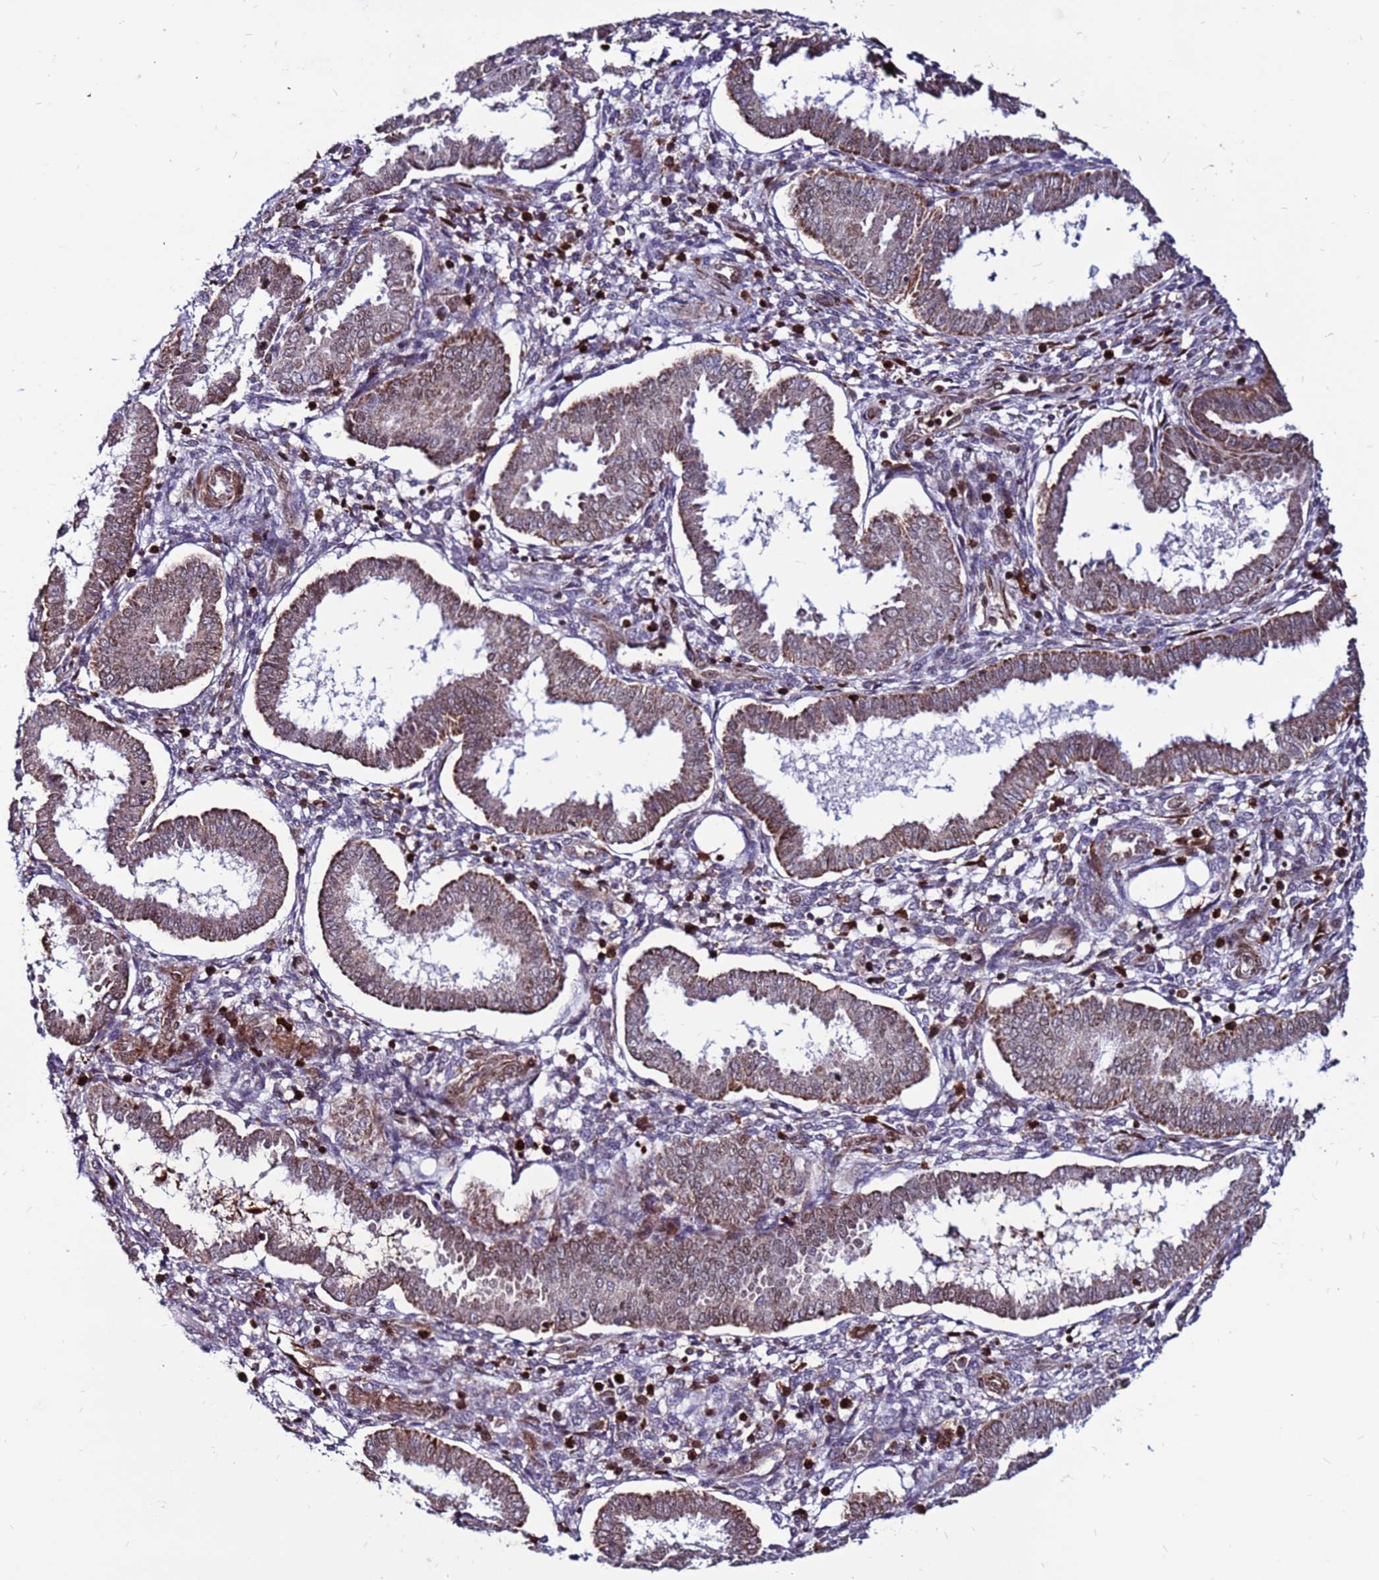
{"staining": {"intensity": "negative", "quantity": "none", "location": "none"}, "tissue": "endometrium", "cell_type": "Cells in endometrial stroma", "image_type": "normal", "snomed": [{"axis": "morphology", "description": "Normal tissue, NOS"}, {"axis": "topography", "description": "Endometrium"}], "caption": "High power microscopy histopathology image of an immunohistochemistry (IHC) image of benign endometrium, revealing no significant staining in cells in endometrial stroma.", "gene": "CLK3", "patient": {"sex": "female", "age": 24}}